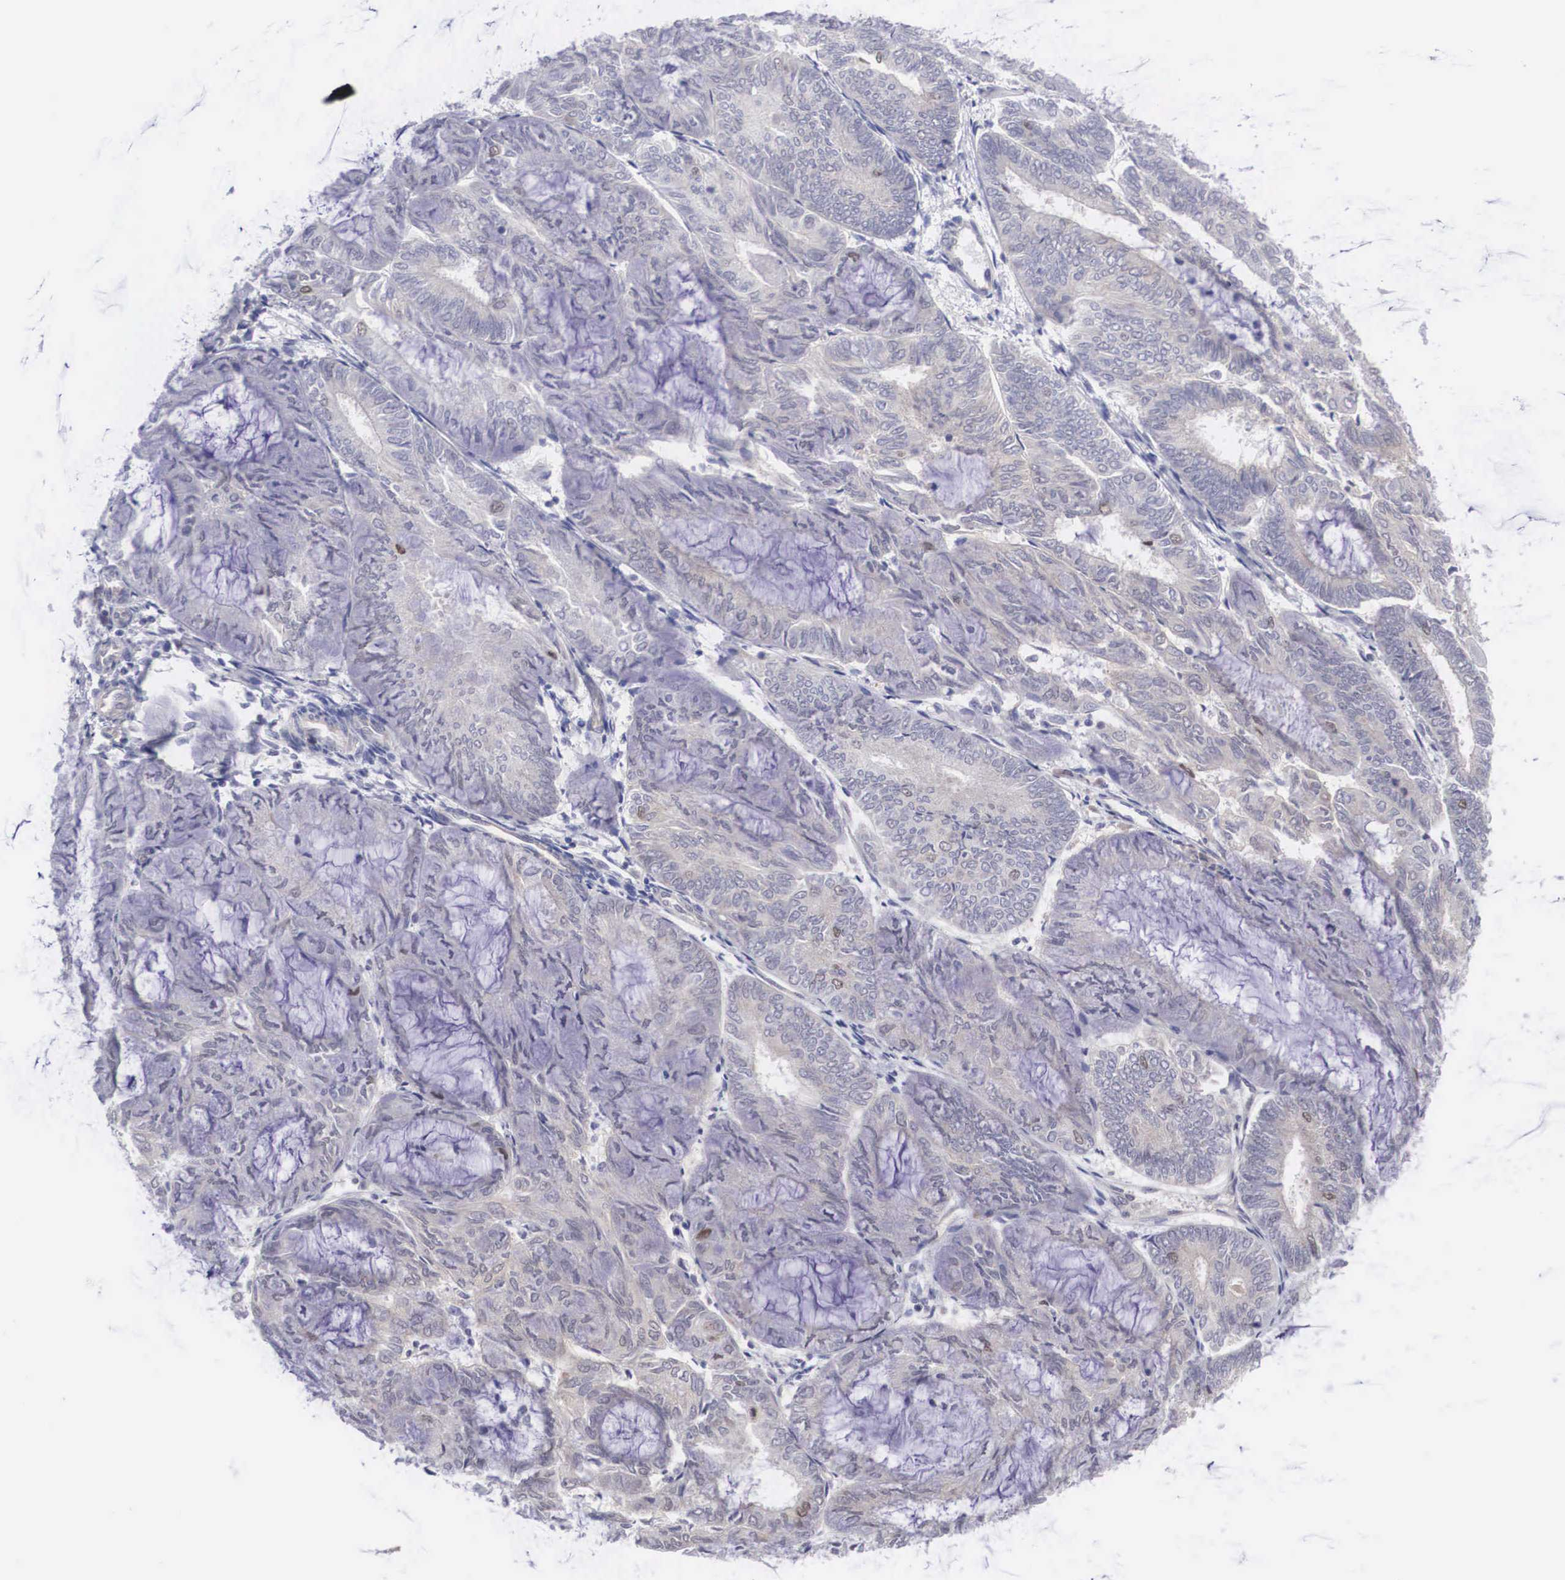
{"staining": {"intensity": "weak", "quantity": "25%-75%", "location": "nuclear"}, "tissue": "endometrial cancer", "cell_type": "Tumor cells", "image_type": "cancer", "snomed": [{"axis": "morphology", "description": "Adenocarcinoma, NOS"}, {"axis": "topography", "description": "Endometrium"}], "caption": "Adenocarcinoma (endometrial) stained for a protein (brown) exhibits weak nuclear positive expression in approximately 25%-75% of tumor cells.", "gene": "MAST4", "patient": {"sex": "female", "age": 59}}